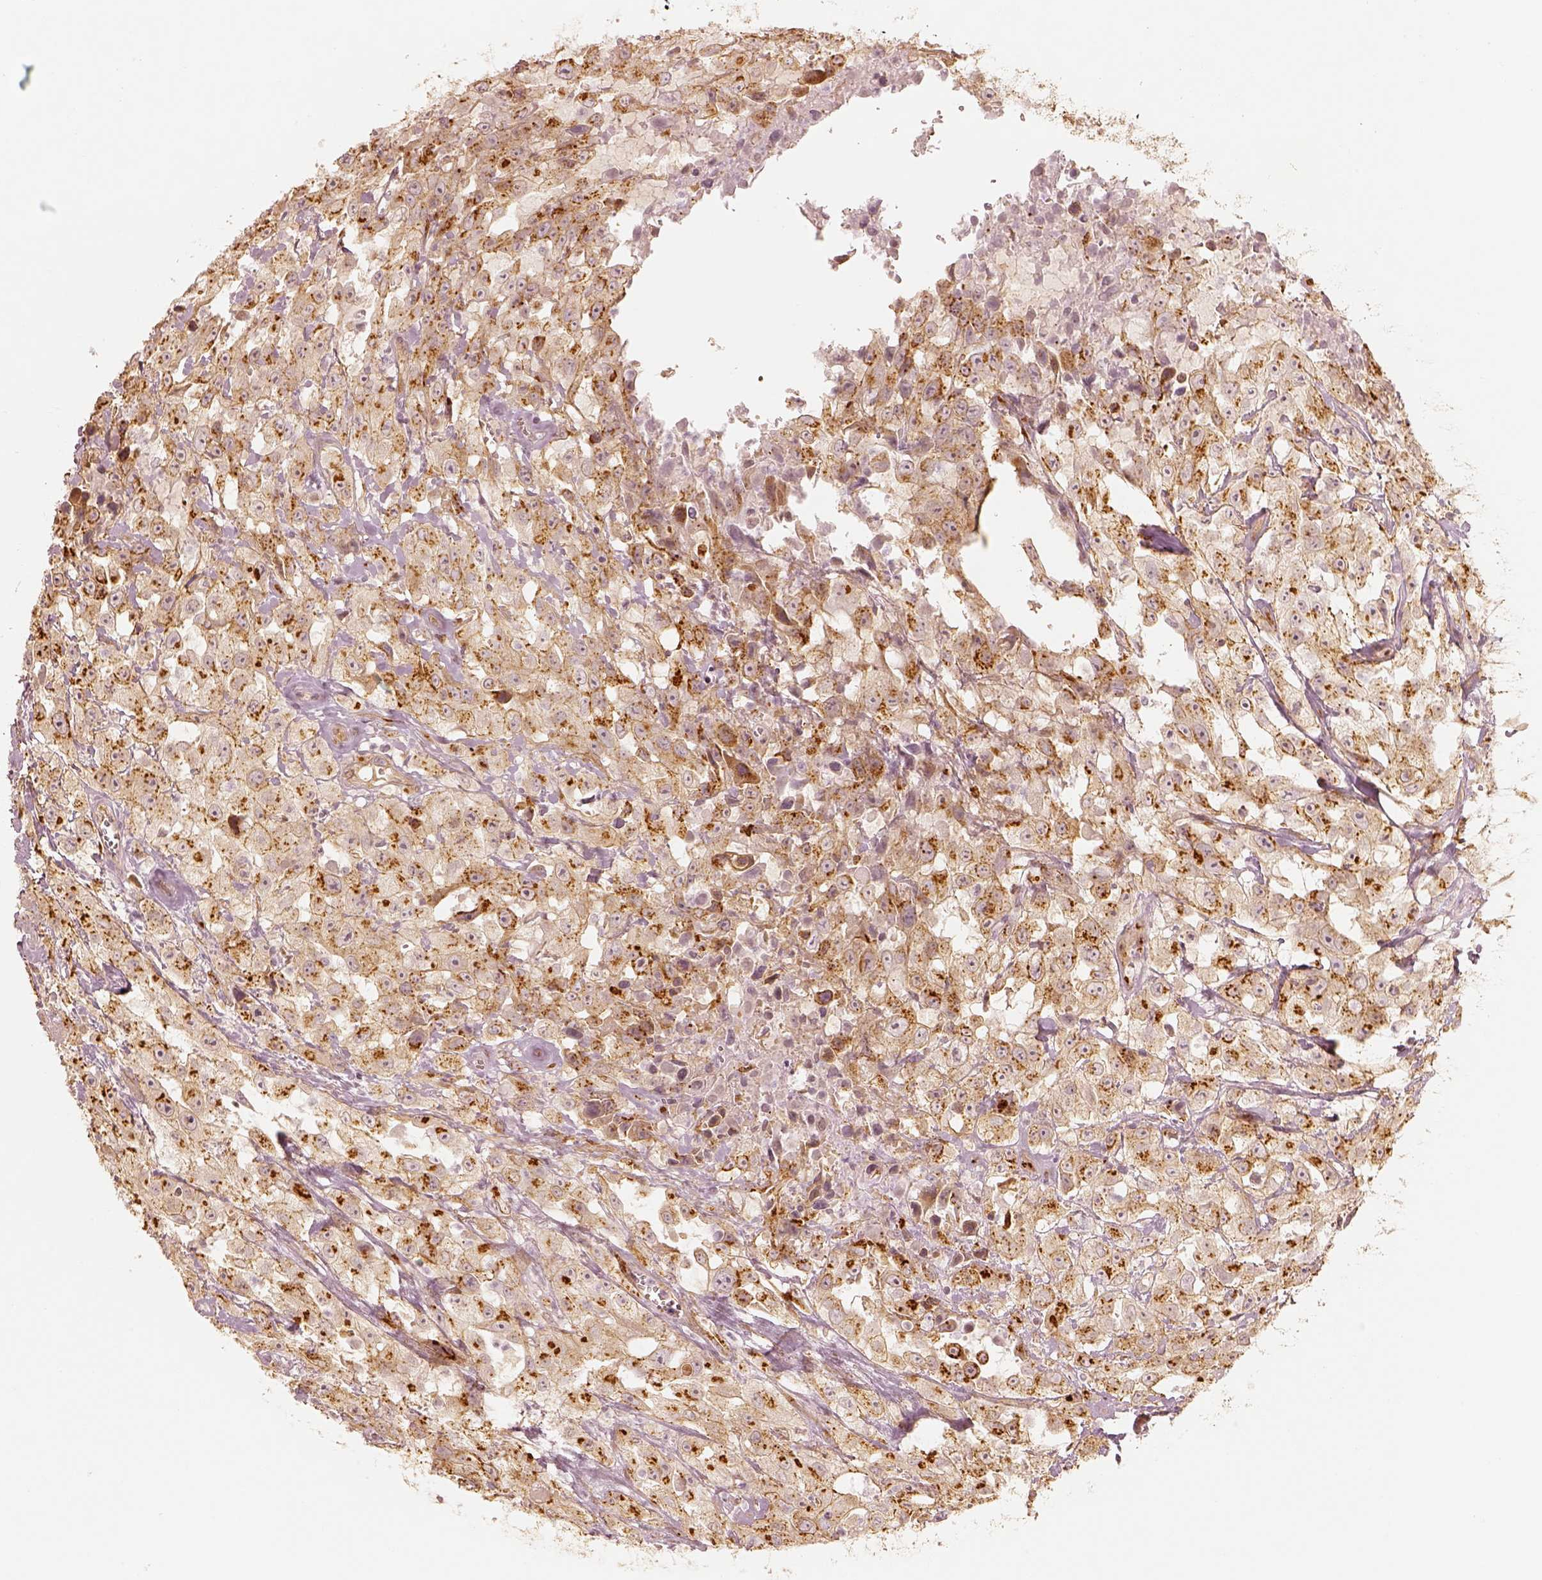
{"staining": {"intensity": "moderate", "quantity": "25%-75%", "location": "cytoplasmic/membranous"}, "tissue": "urothelial cancer", "cell_type": "Tumor cells", "image_type": "cancer", "snomed": [{"axis": "morphology", "description": "Urothelial carcinoma, High grade"}, {"axis": "topography", "description": "Urinary bladder"}], "caption": "This is an image of immunohistochemistry staining of urothelial cancer, which shows moderate positivity in the cytoplasmic/membranous of tumor cells.", "gene": "GORASP2", "patient": {"sex": "male", "age": 79}}